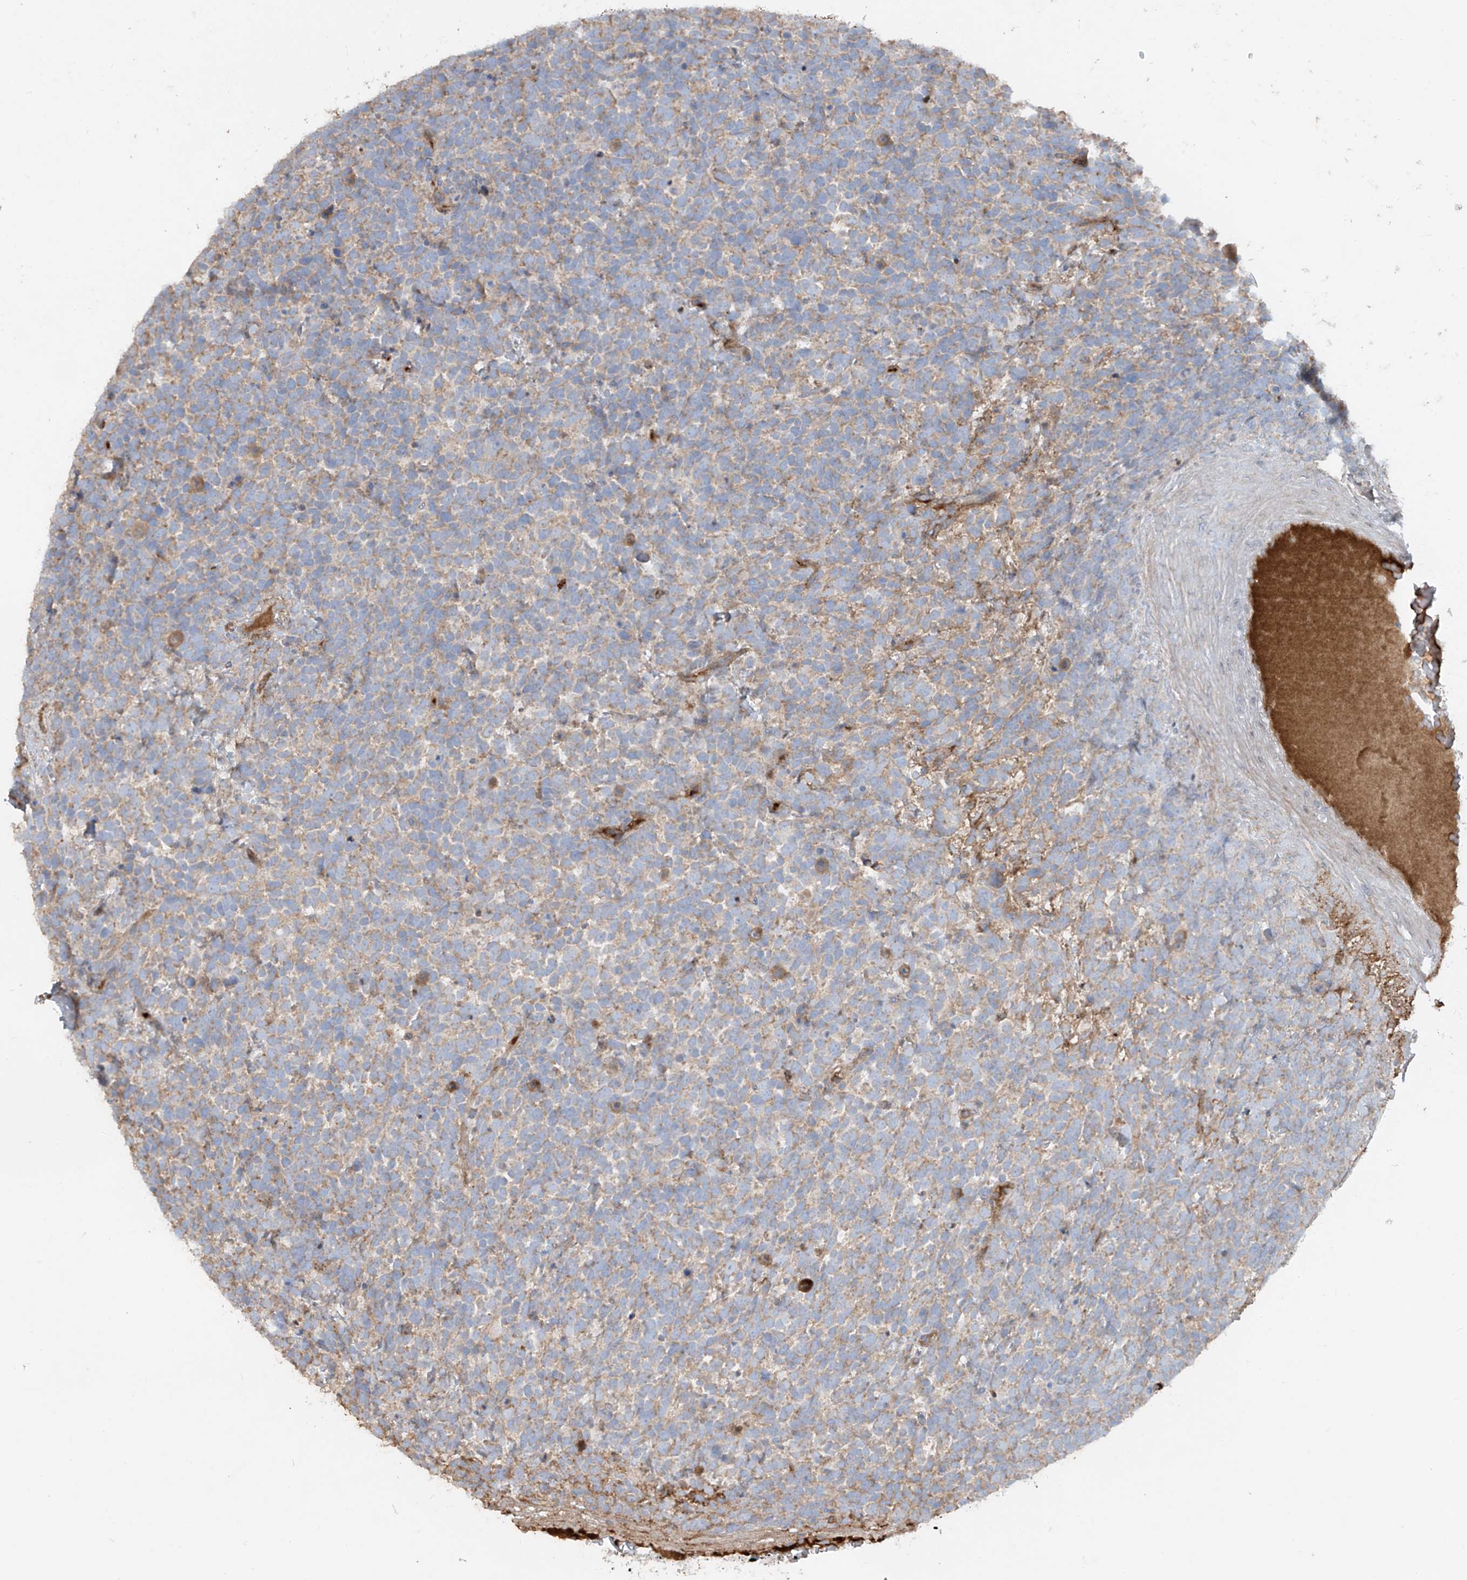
{"staining": {"intensity": "weak", "quantity": ">75%", "location": "cytoplasmic/membranous"}, "tissue": "urothelial cancer", "cell_type": "Tumor cells", "image_type": "cancer", "snomed": [{"axis": "morphology", "description": "Urothelial carcinoma, High grade"}, {"axis": "topography", "description": "Urinary bladder"}], "caption": "The immunohistochemical stain highlights weak cytoplasmic/membranous expression in tumor cells of urothelial carcinoma (high-grade) tissue.", "gene": "ABTB1", "patient": {"sex": "female", "age": 82}}